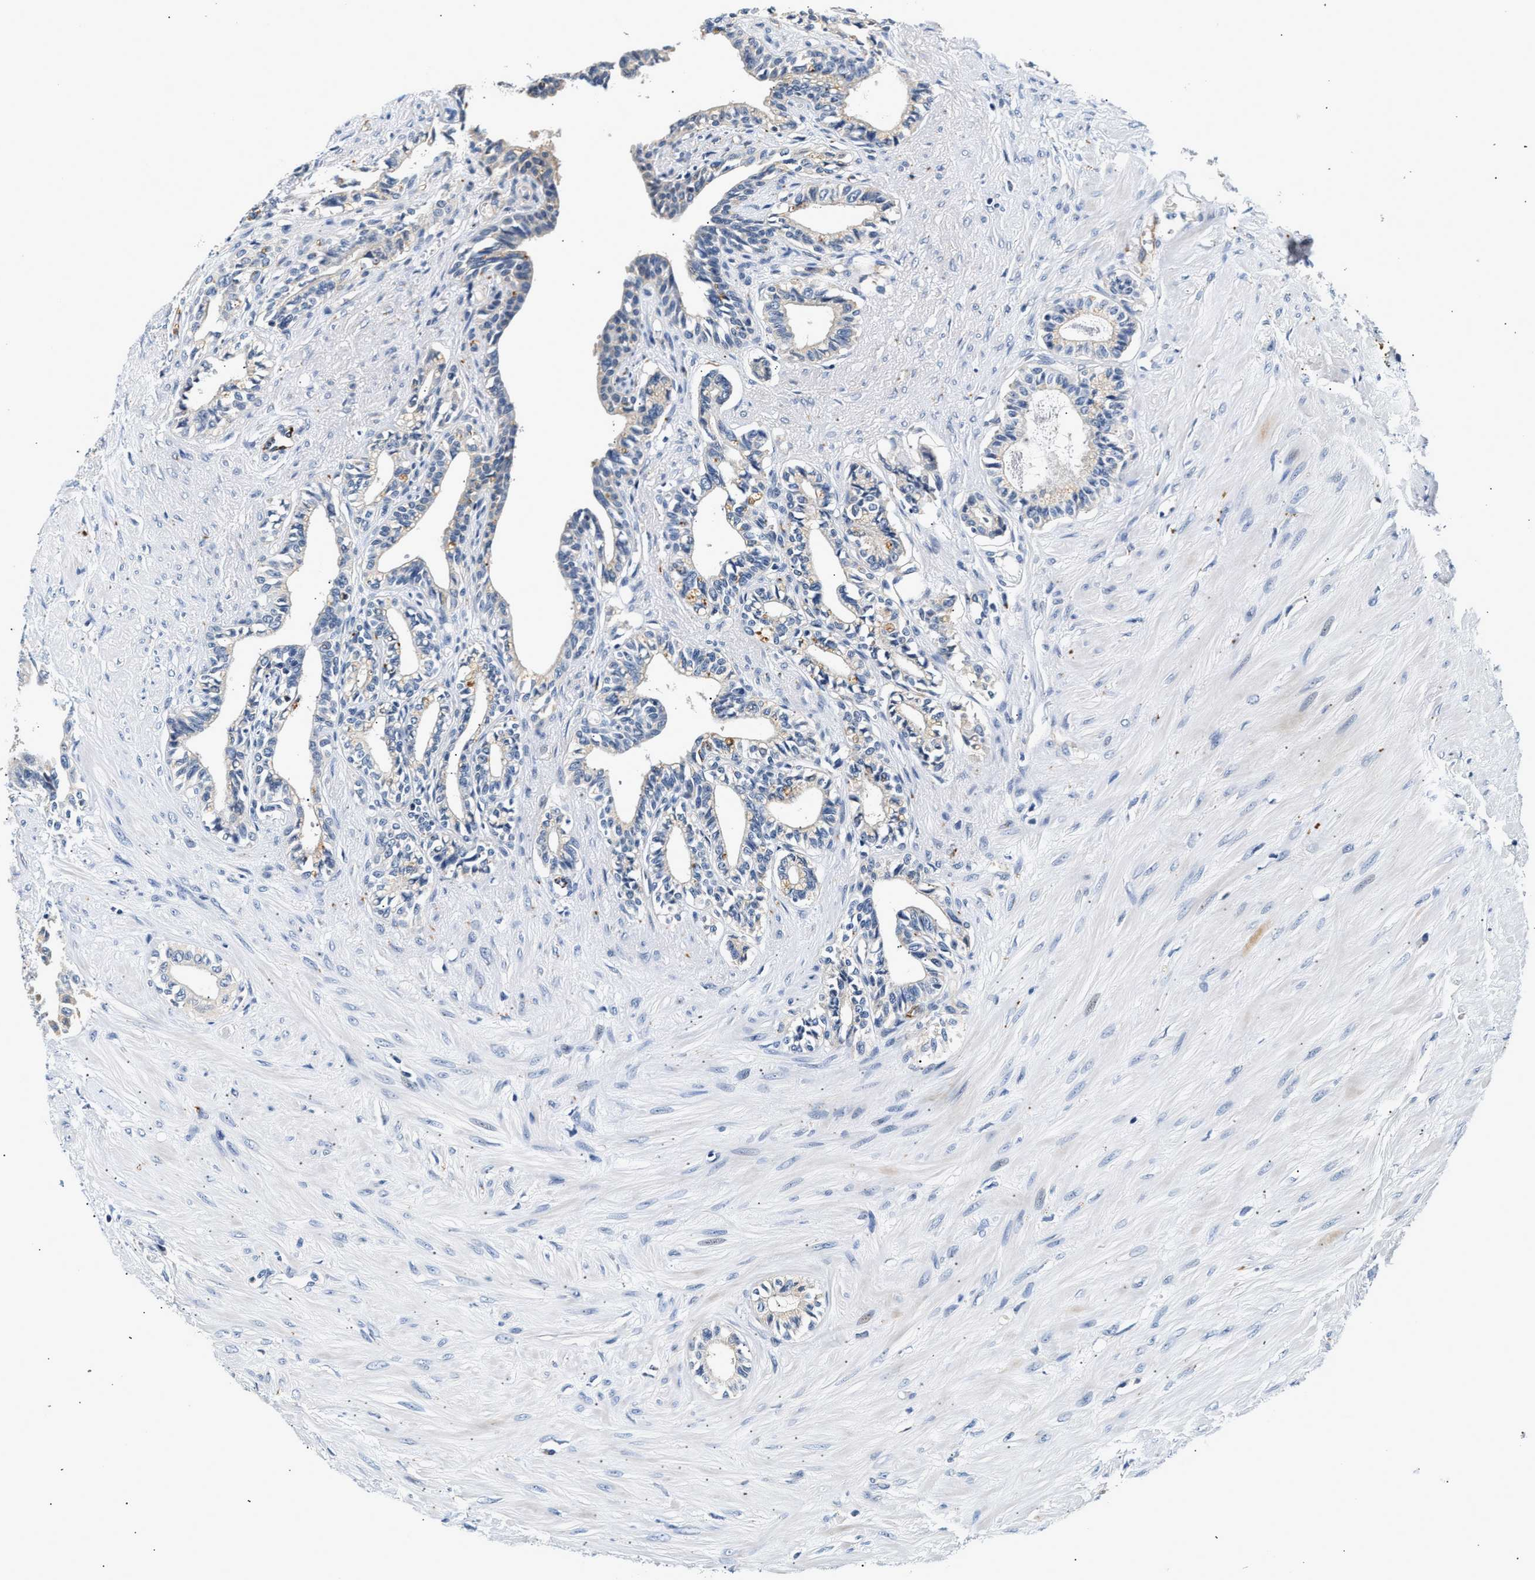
{"staining": {"intensity": "negative", "quantity": "none", "location": "none"}, "tissue": "seminal vesicle", "cell_type": "Glandular cells", "image_type": "normal", "snomed": [{"axis": "morphology", "description": "Normal tissue, NOS"}, {"axis": "morphology", "description": "Adenocarcinoma, High grade"}, {"axis": "topography", "description": "Prostate"}, {"axis": "topography", "description": "Seminal veicle"}], "caption": "Immunohistochemical staining of normal seminal vesicle displays no significant staining in glandular cells. (Brightfield microscopy of DAB (3,3'-diaminobenzidine) immunohistochemistry at high magnification).", "gene": "MED22", "patient": {"sex": "male", "age": 55}}